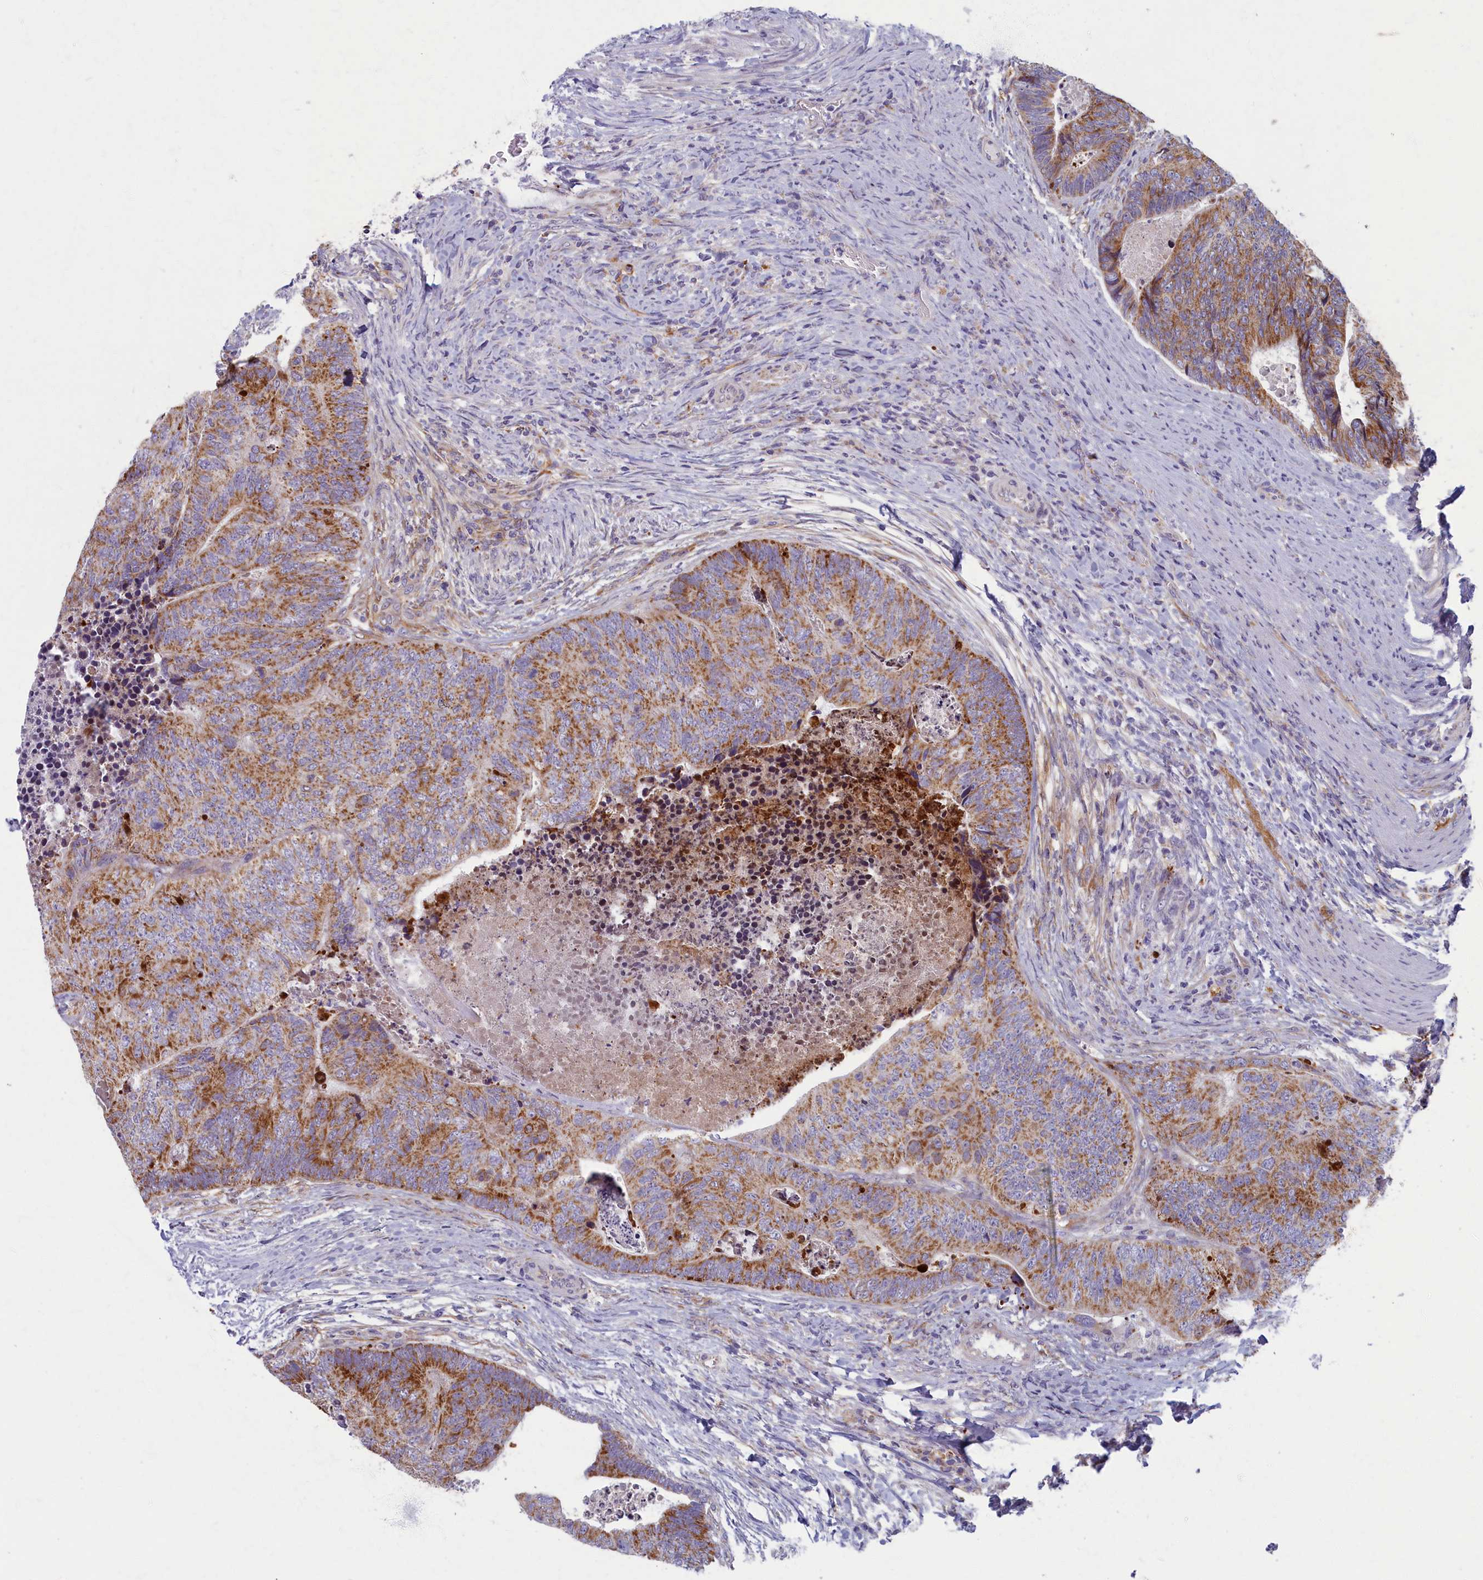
{"staining": {"intensity": "moderate", "quantity": ">75%", "location": "cytoplasmic/membranous"}, "tissue": "colorectal cancer", "cell_type": "Tumor cells", "image_type": "cancer", "snomed": [{"axis": "morphology", "description": "Adenocarcinoma, NOS"}, {"axis": "topography", "description": "Colon"}], "caption": "Adenocarcinoma (colorectal) was stained to show a protein in brown. There is medium levels of moderate cytoplasmic/membranous positivity in about >75% of tumor cells.", "gene": "MRPS25", "patient": {"sex": "female", "age": 67}}